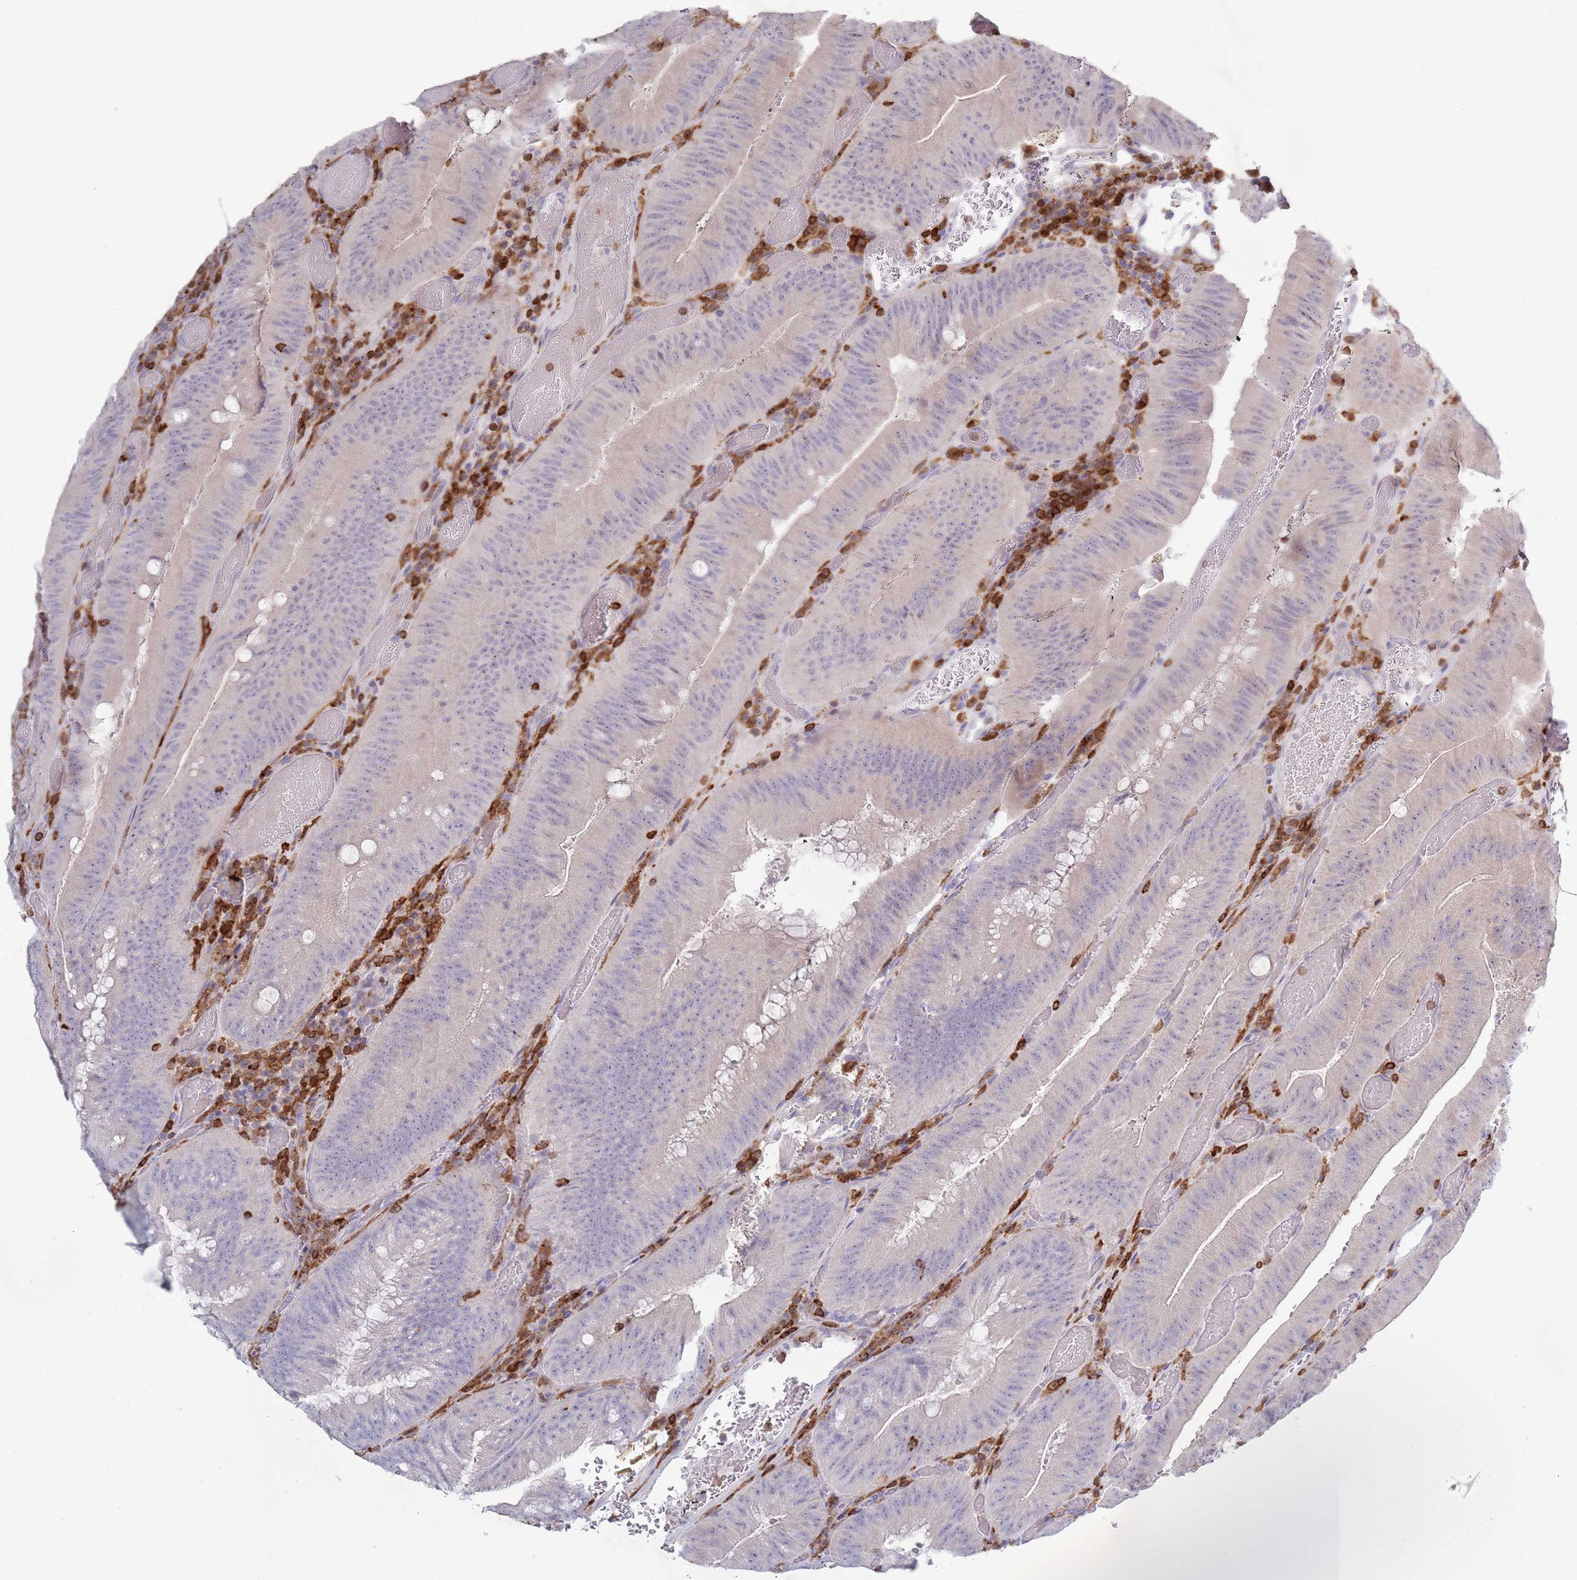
{"staining": {"intensity": "negative", "quantity": "none", "location": "none"}, "tissue": "colorectal cancer", "cell_type": "Tumor cells", "image_type": "cancer", "snomed": [{"axis": "morphology", "description": "Adenocarcinoma, NOS"}, {"axis": "topography", "description": "Colon"}], "caption": "A high-resolution histopathology image shows IHC staining of colorectal adenocarcinoma, which reveals no significant positivity in tumor cells.", "gene": "LPXN", "patient": {"sex": "female", "age": 43}}